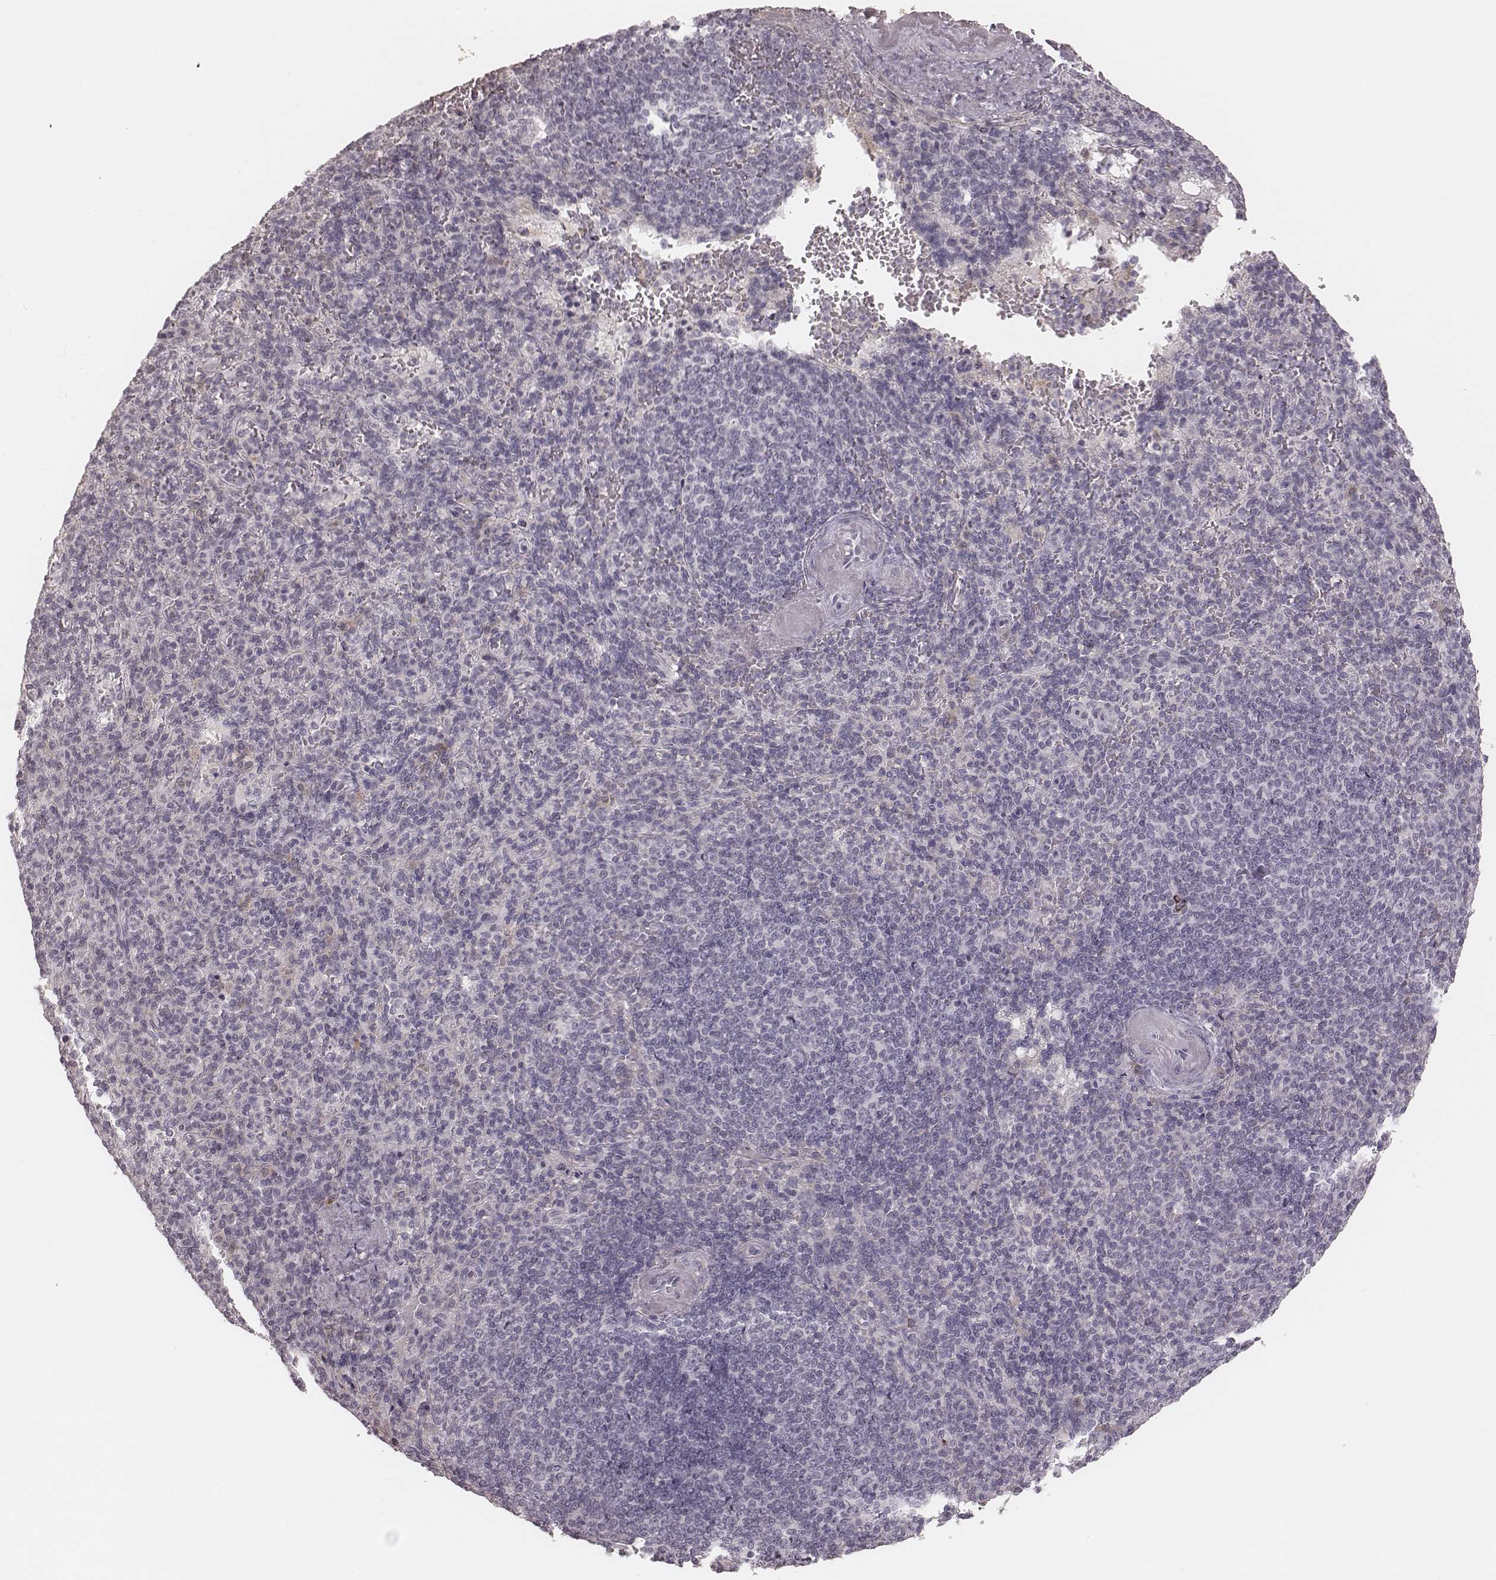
{"staining": {"intensity": "negative", "quantity": "none", "location": "none"}, "tissue": "spleen", "cell_type": "Cells in red pulp", "image_type": "normal", "snomed": [{"axis": "morphology", "description": "Normal tissue, NOS"}, {"axis": "topography", "description": "Spleen"}], "caption": "Immunohistochemistry (IHC) photomicrograph of unremarkable spleen: spleen stained with DAB (3,3'-diaminobenzidine) shows no significant protein positivity in cells in red pulp.", "gene": "MSX1", "patient": {"sex": "female", "age": 74}}